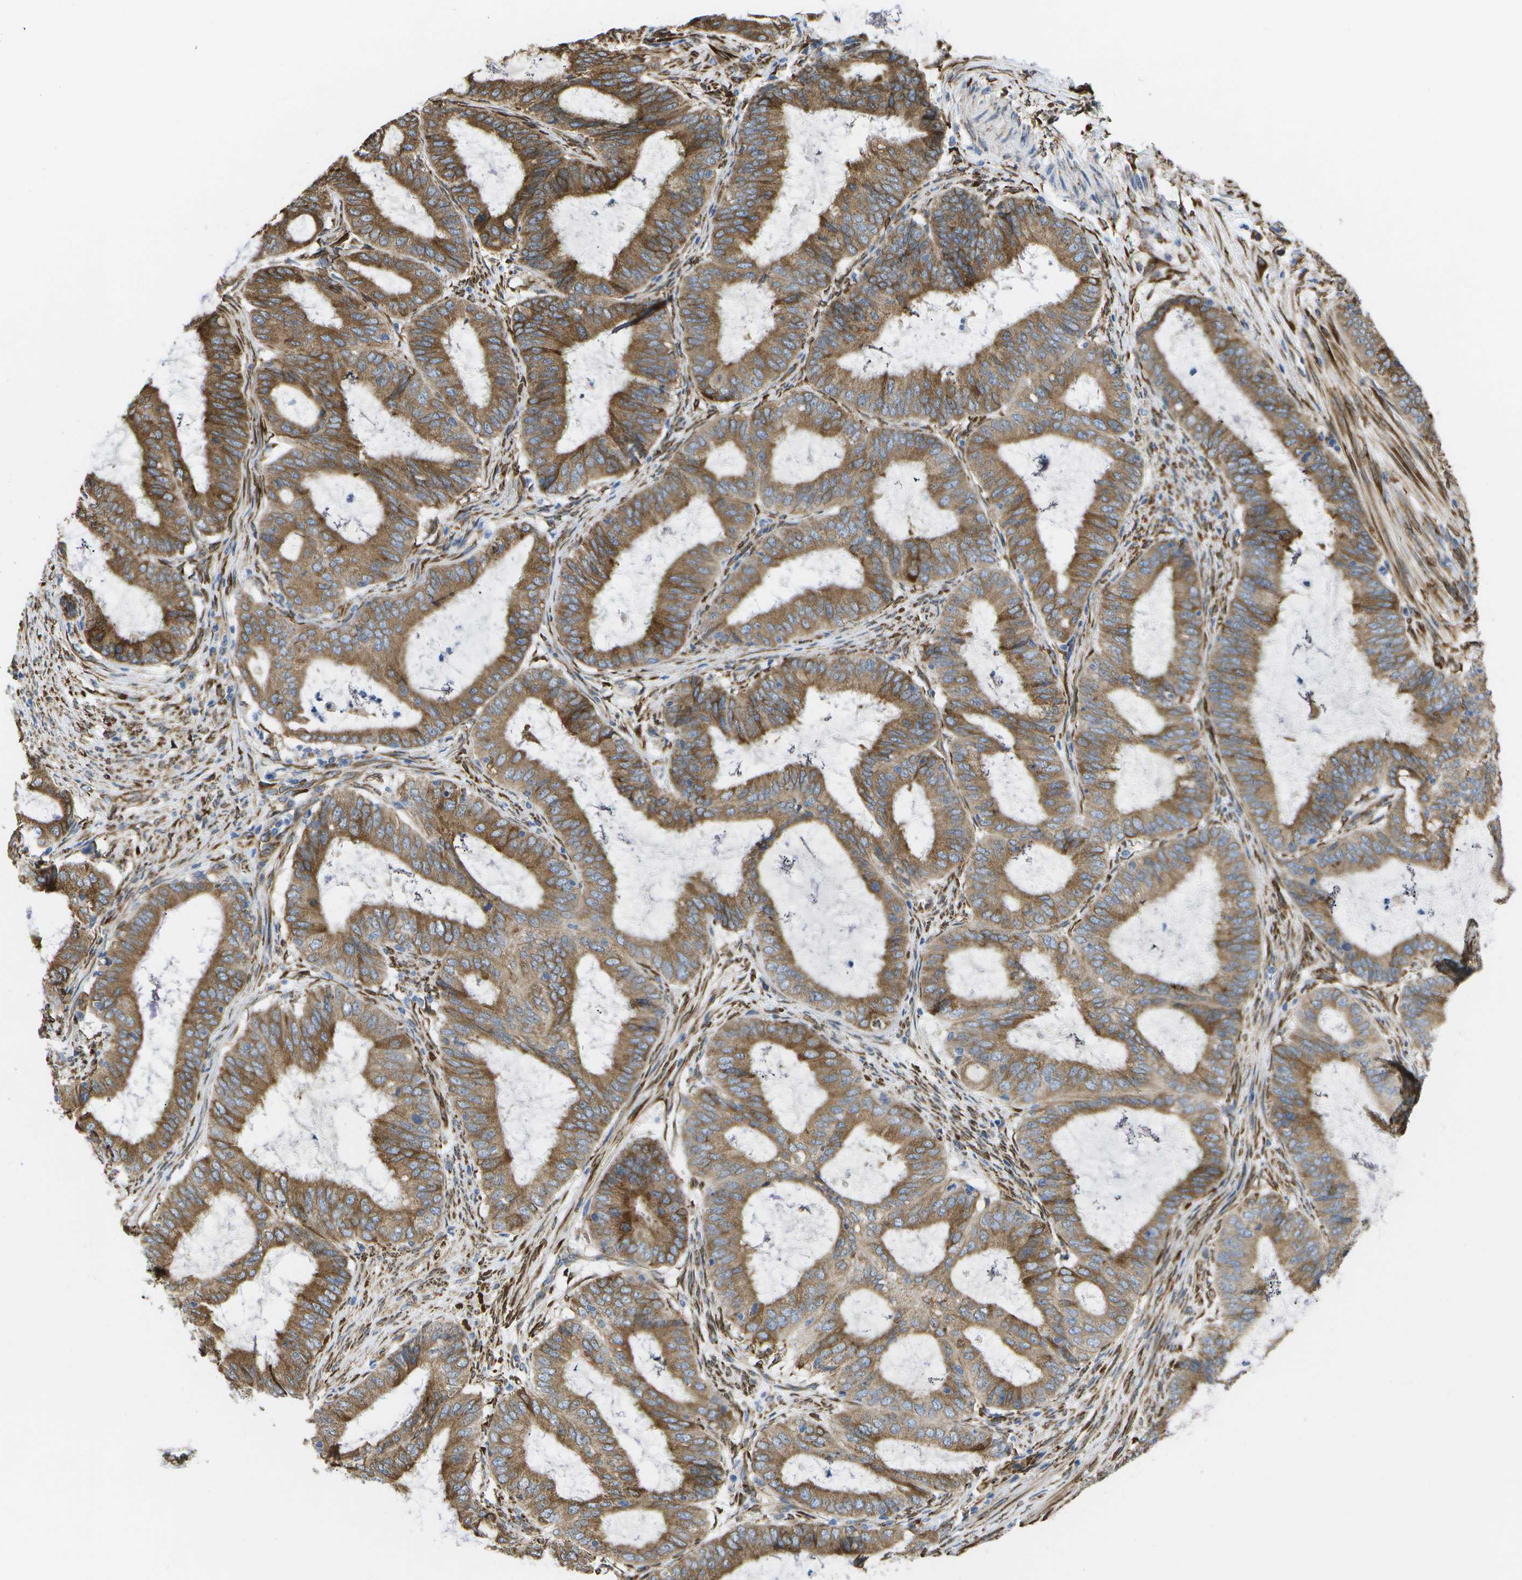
{"staining": {"intensity": "moderate", "quantity": ">75%", "location": "cytoplasmic/membranous"}, "tissue": "endometrial cancer", "cell_type": "Tumor cells", "image_type": "cancer", "snomed": [{"axis": "morphology", "description": "Adenocarcinoma, NOS"}, {"axis": "topography", "description": "Endometrium"}], "caption": "A medium amount of moderate cytoplasmic/membranous expression is identified in approximately >75% of tumor cells in endometrial cancer (adenocarcinoma) tissue.", "gene": "ZDHHC17", "patient": {"sex": "female", "age": 70}}